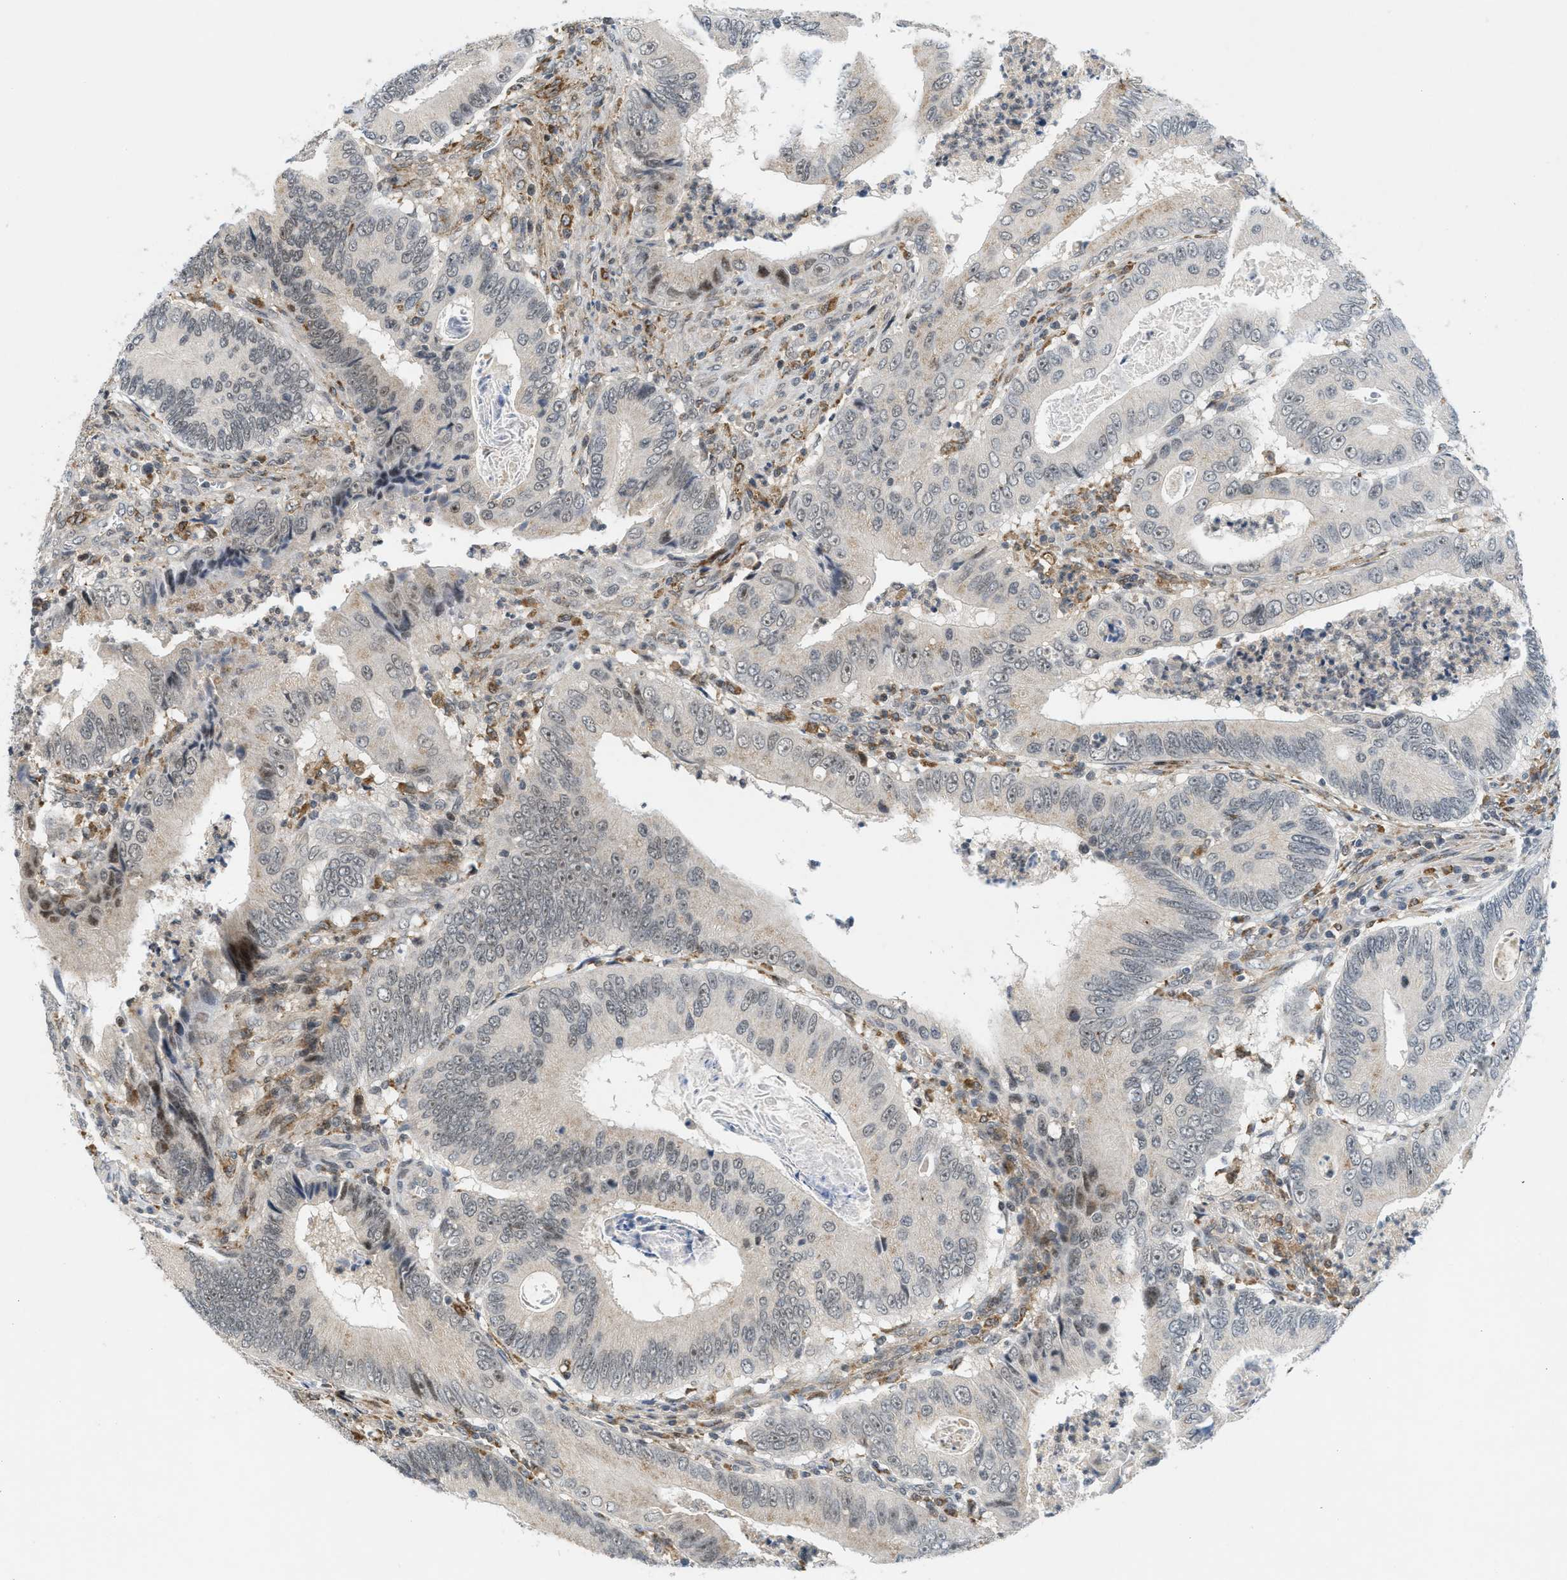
{"staining": {"intensity": "weak", "quantity": "<25%", "location": "nuclear"}, "tissue": "colorectal cancer", "cell_type": "Tumor cells", "image_type": "cancer", "snomed": [{"axis": "morphology", "description": "Inflammation, NOS"}, {"axis": "morphology", "description": "Adenocarcinoma, NOS"}, {"axis": "topography", "description": "Colon"}], "caption": "Immunohistochemistry micrograph of colorectal adenocarcinoma stained for a protein (brown), which reveals no staining in tumor cells.", "gene": "ING1", "patient": {"sex": "male", "age": 72}}